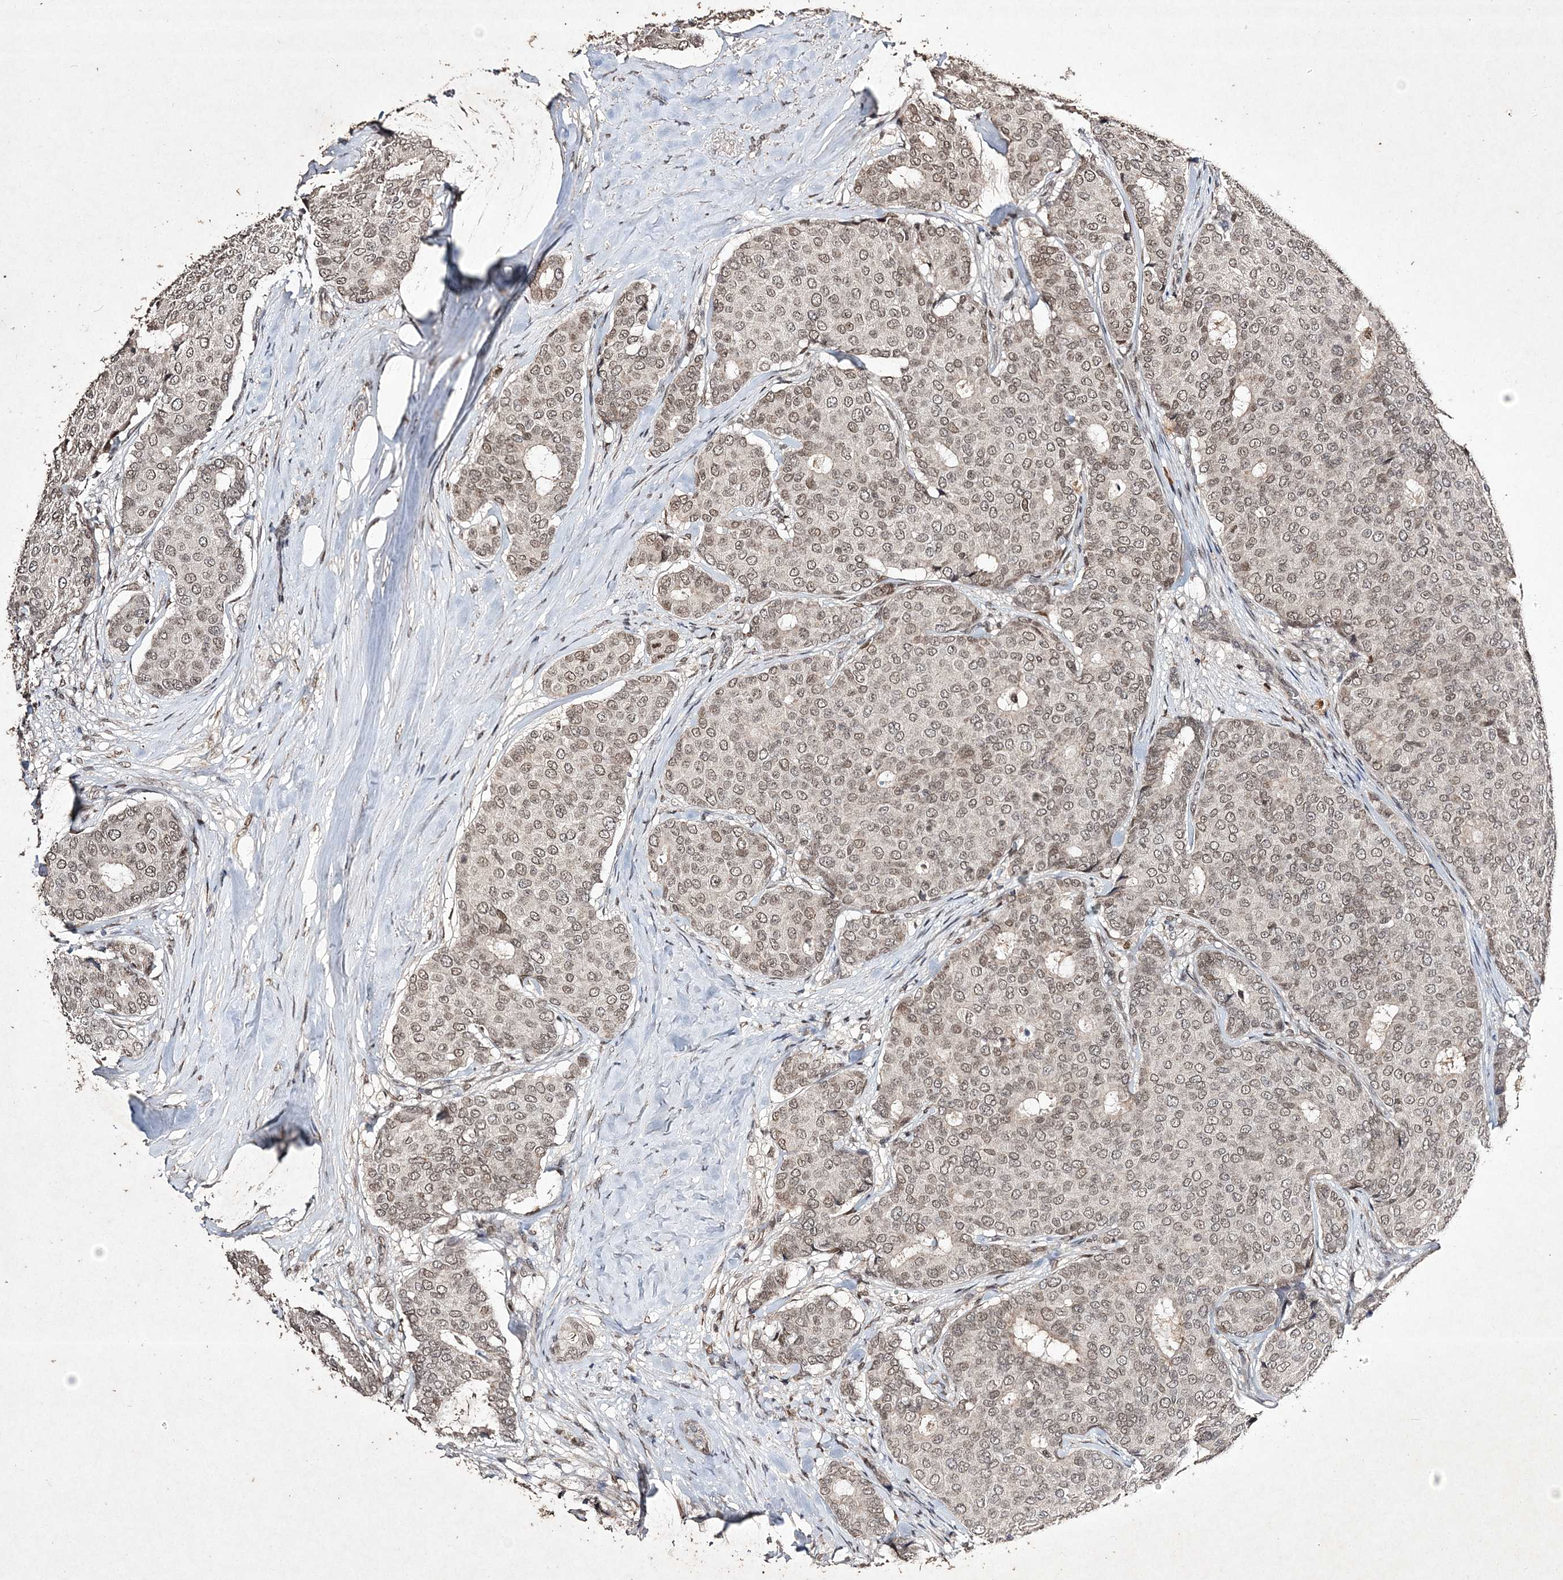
{"staining": {"intensity": "weak", "quantity": ">75%", "location": "nuclear"}, "tissue": "breast cancer", "cell_type": "Tumor cells", "image_type": "cancer", "snomed": [{"axis": "morphology", "description": "Duct carcinoma"}, {"axis": "topography", "description": "Breast"}], "caption": "A high-resolution micrograph shows immunohistochemistry staining of breast infiltrating ductal carcinoma, which shows weak nuclear expression in approximately >75% of tumor cells.", "gene": "C3orf38", "patient": {"sex": "female", "age": 75}}